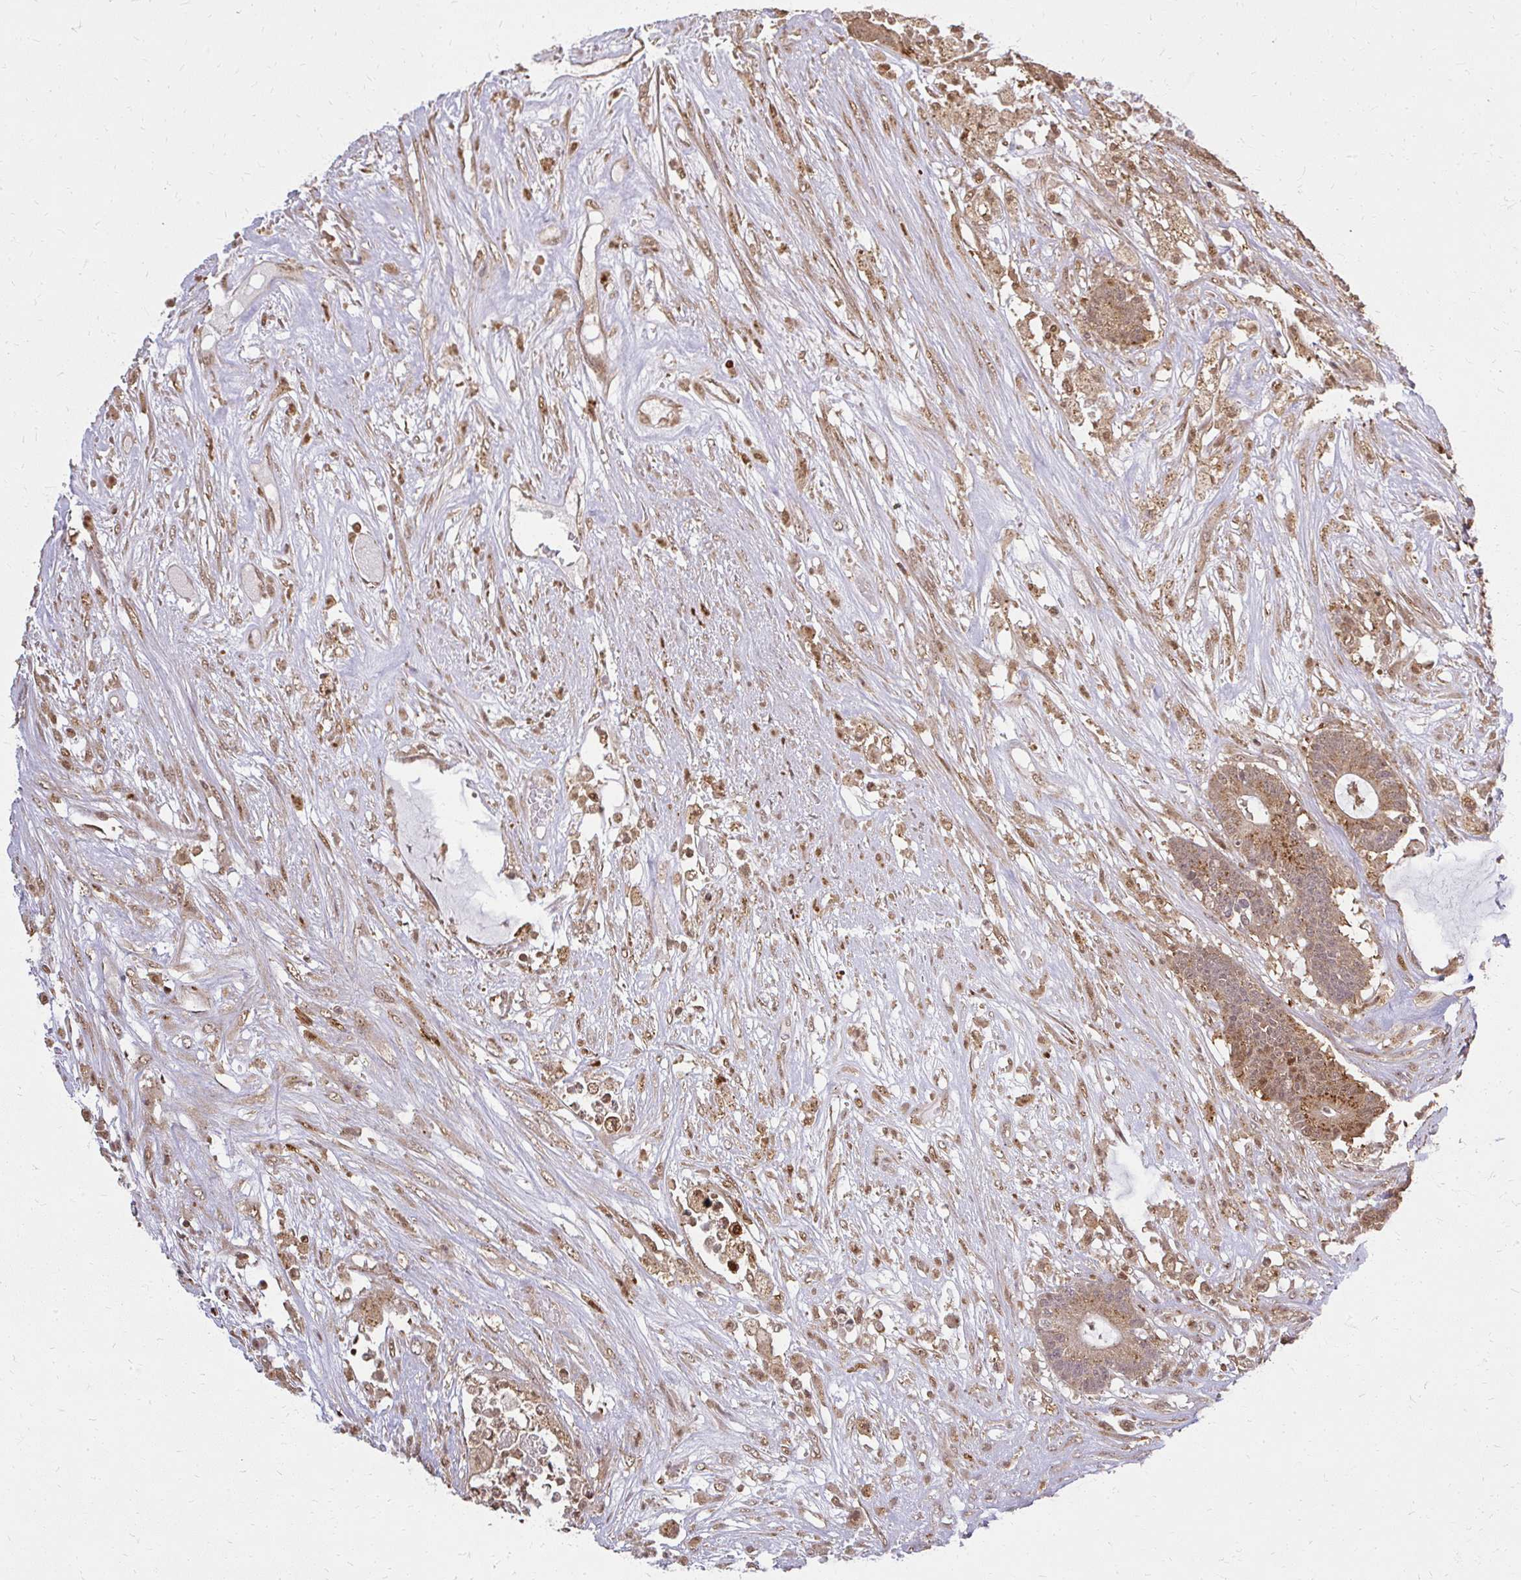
{"staining": {"intensity": "moderate", "quantity": ">75%", "location": "cytoplasmic/membranous,nuclear"}, "tissue": "colorectal cancer", "cell_type": "Tumor cells", "image_type": "cancer", "snomed": [{"axis": "morphology", "description": "Adenocarcinoma, NOS"}, {"axis": "topography", "description": "Colon"}], "caption": "This is an image of immunohistochemistry staining of adenocarcinoma (colorectal), which shows moderate staining in the cytoplasmic/membranous and nuclear of tumor cells.", "gene": "LARS2", "patient": {"sex": "female", "age": 84}}